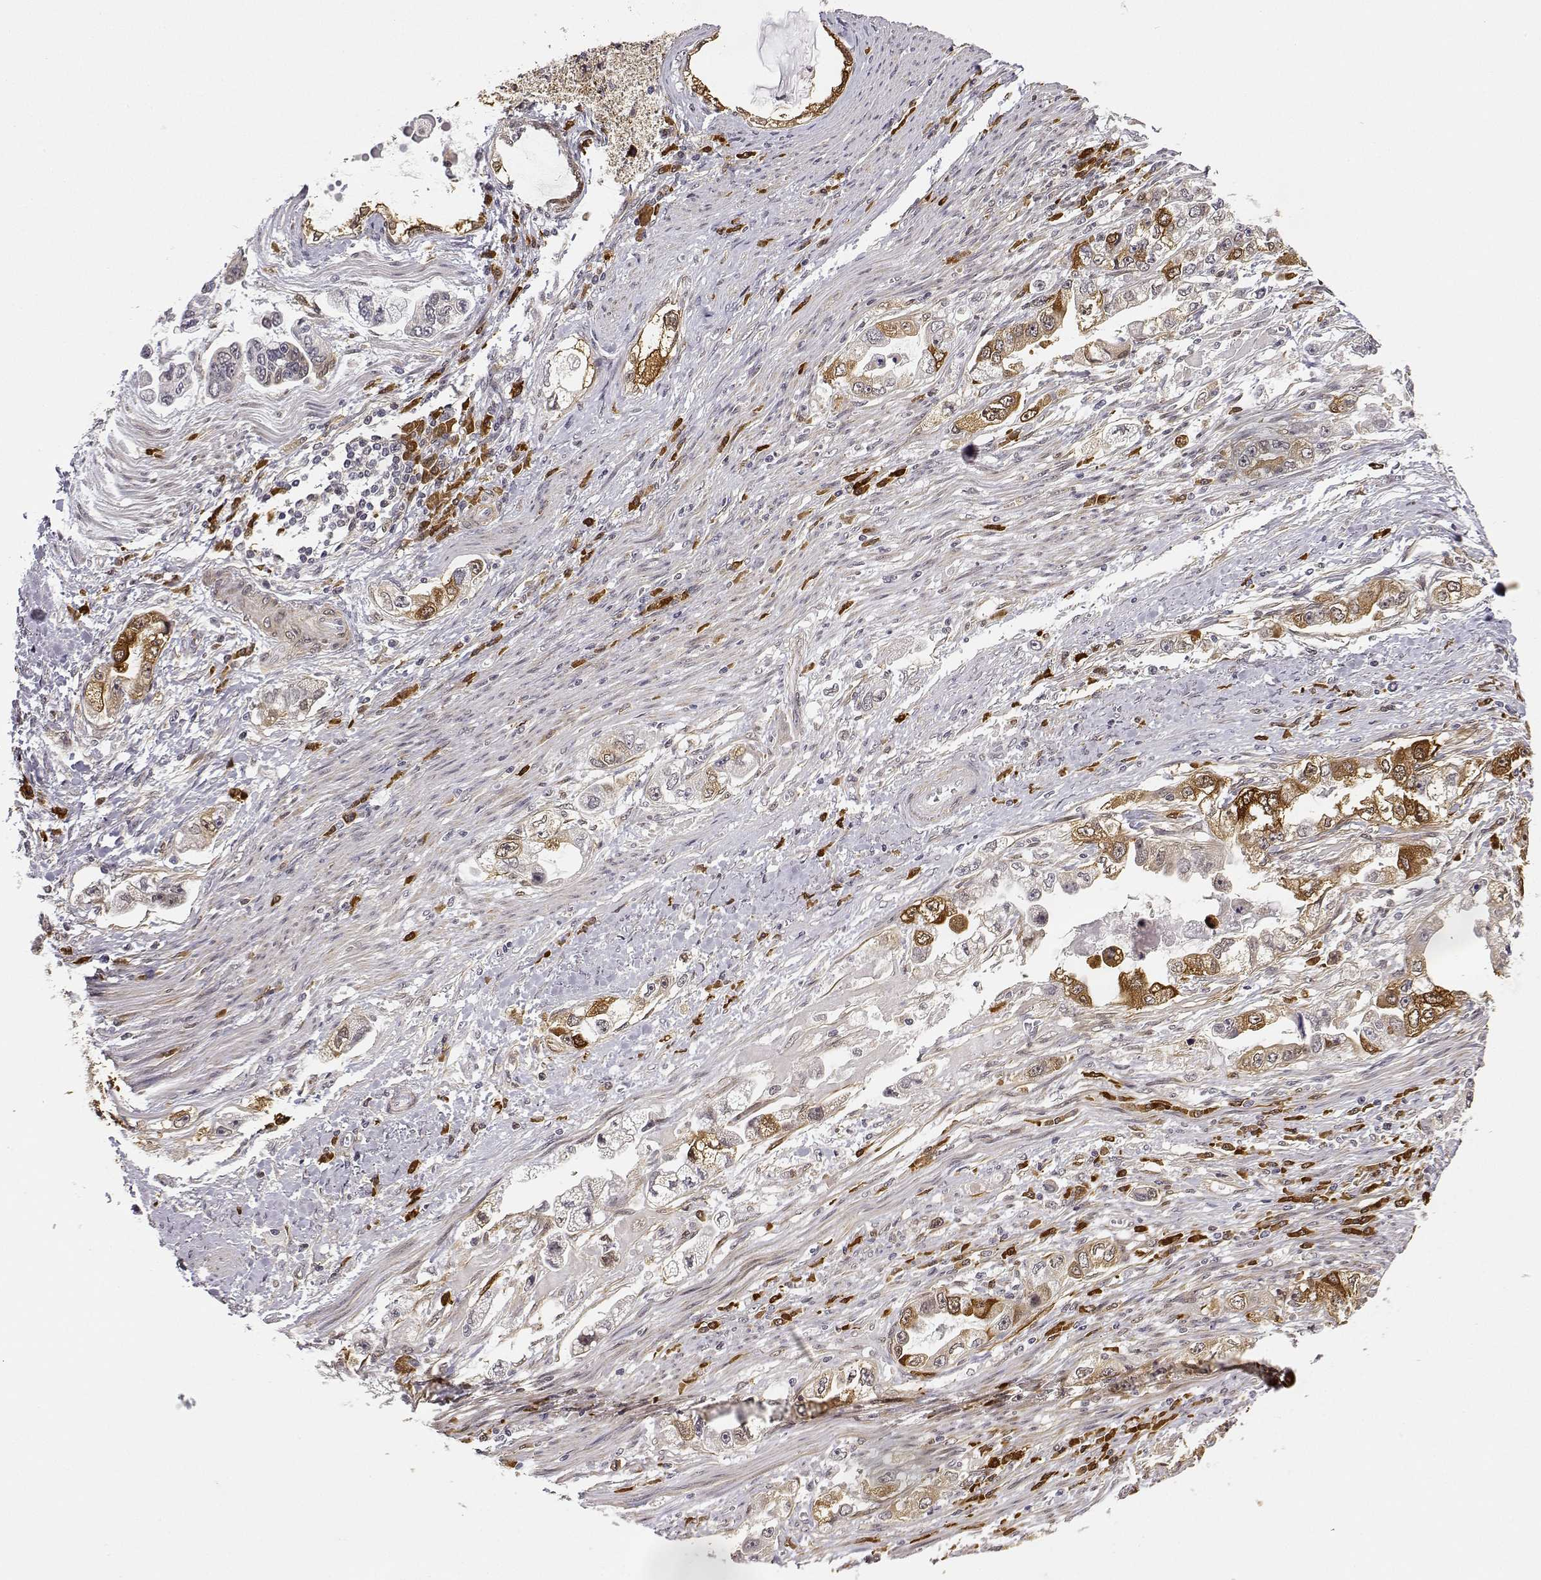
{"staining": {"intensity": "moderate", "quantity": "25%-75%", "location": "cytoplasmic/membranous"}, "tissue": "stomach cancer", "cell_type": "Tumor cells", "image_type": "cancer", "snomed": [{"axis": "morphology", "description": "Adenocarcinoma, NOS"}, {"axis": "topography", "description": "Stomach, lower"}], "caption": "Immunohistochemical staining of stomach cancer demonstrates medium levels of moderate cytoplasmic/membranous expression in about 25%-75% of tumor cells.", "gene": "PHGDH", "patient": {"sex": "female", "age": 93}}